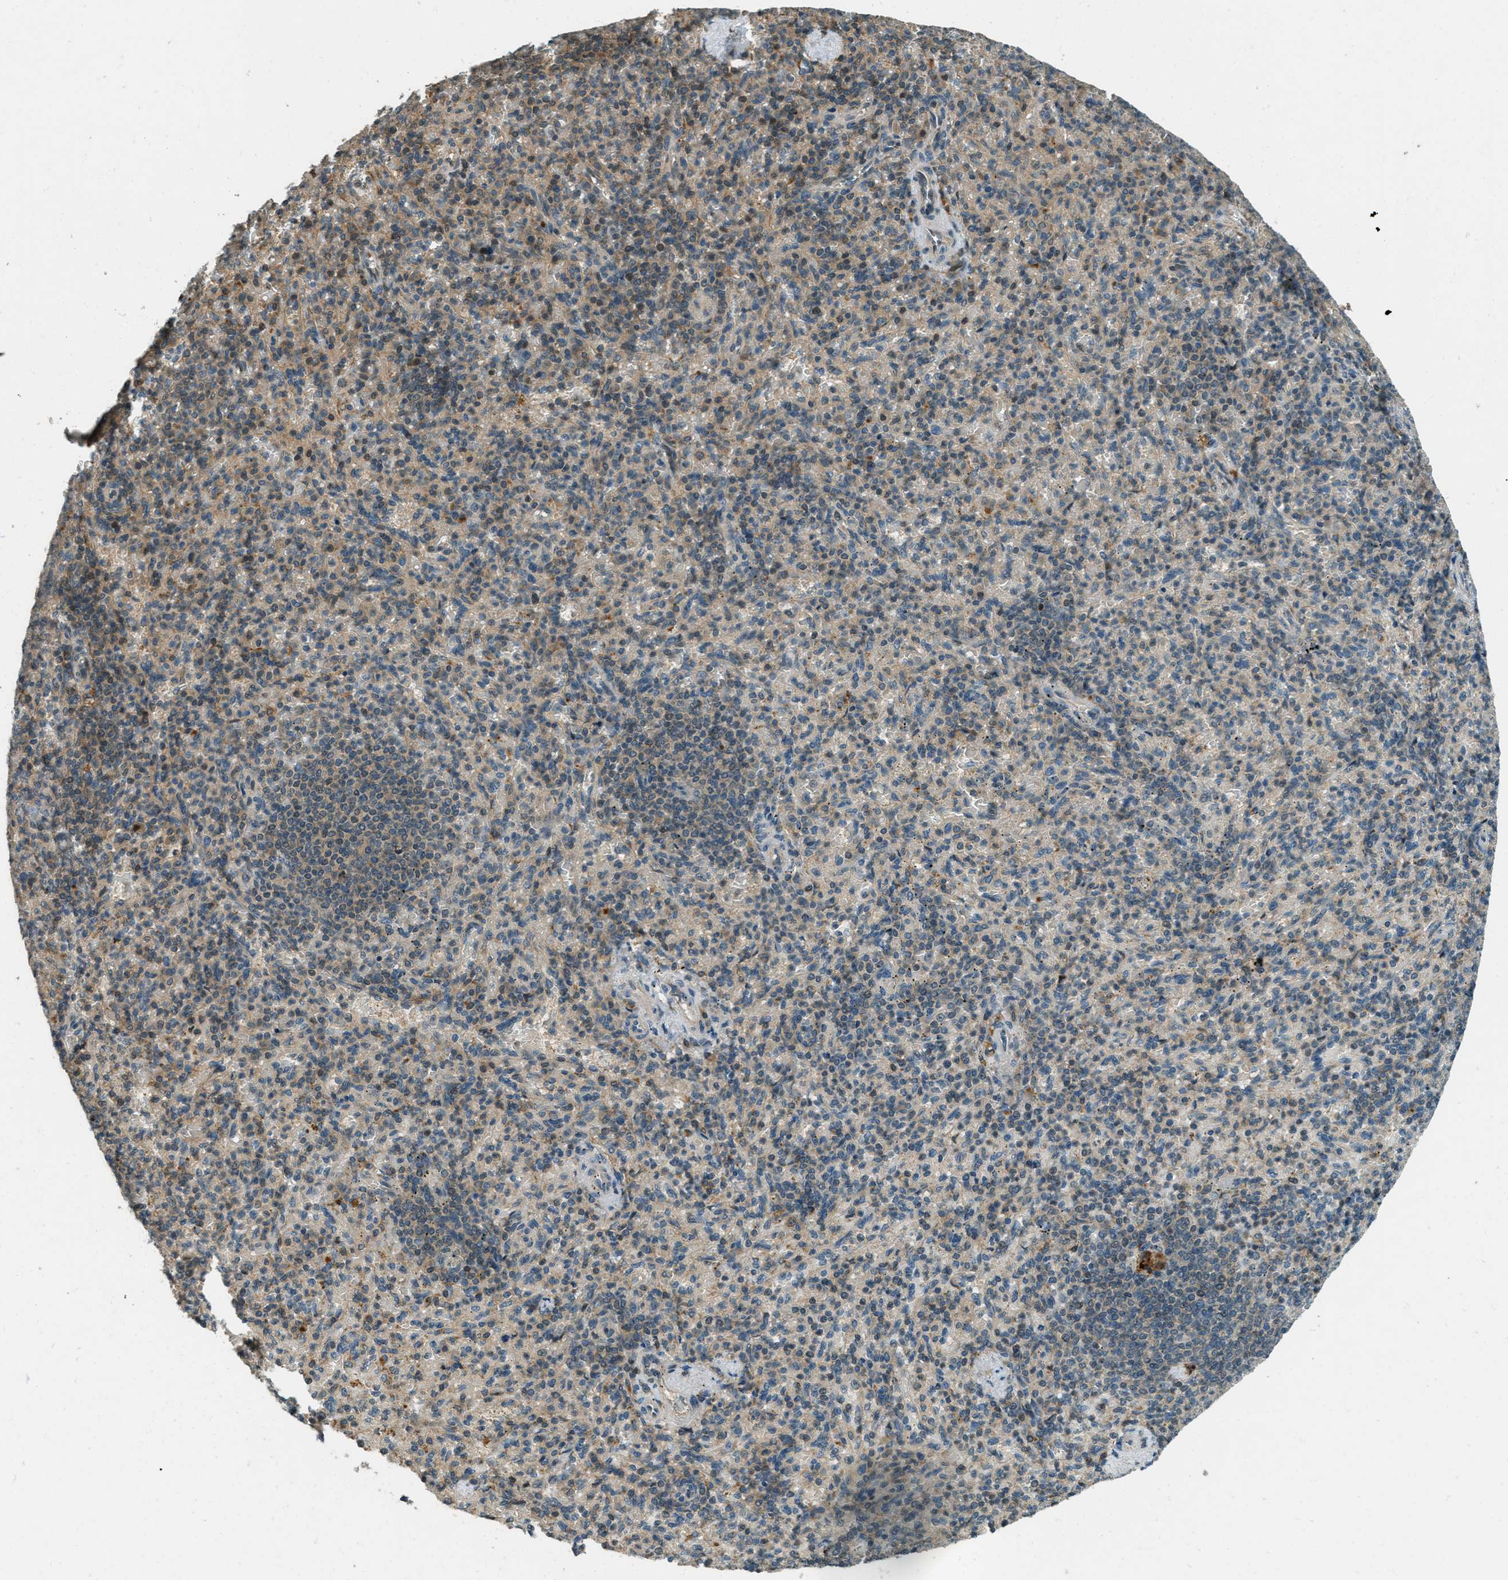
{"staining": {"intensity": "weak", "quantity": "25%-75%", "location": "cytoplasmic/membranous"}, "tissue": "spleen", "cell_type": "Cells in red pulp", "image_type": "normal", "snomed": [{"axis": "morphology", "description": "Normal tissue, NOS"}, {"axis": "topography", "description": "Spleen"}], "caption": "Immunohistochemical staining of unremarkable spleen exhibits 25%-75% levels of weak cytoplasmic/membranous protein expression in approximately 25%-75% of cells in red pulp. Ihc stains the protein of interest in brown and the nuclei are stained blue.", "gene": "PTPN23", "patient": {"sex": "female", "age": 74}}